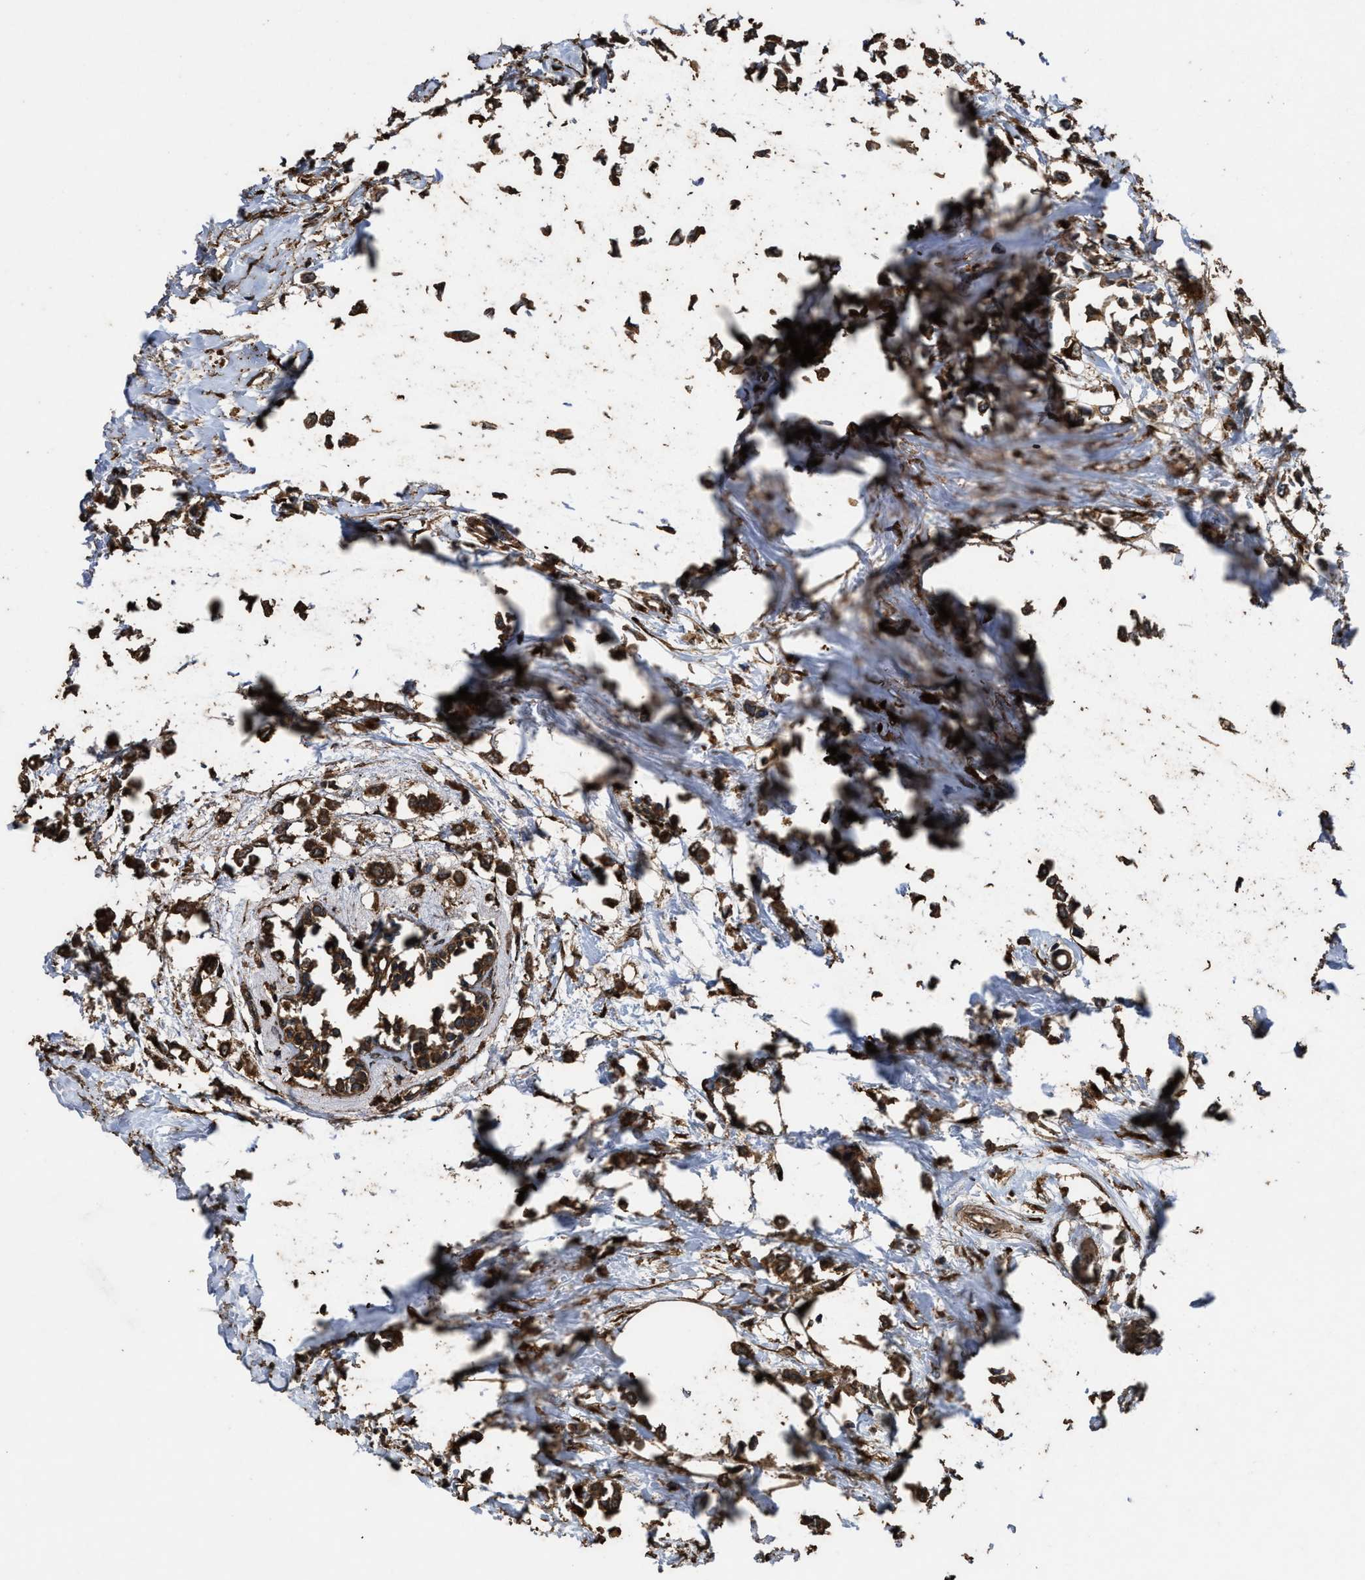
{"staining": {"intensity": "strong", "quantity": ">75%", "location": "cytoplasmic/membranous"}, "tissue": "breast cancer", "cell_type": "Tumor cells", "image_type": "cancer", "snomed": [{"axis": "morphology", "description": "Lobular carcinoma"}, {"axis": "topography", "description": "Breast"}], "caption": "High-magnification brightfield microscopy of breast cancer stained with DAB (3,3'-diaminobenzidine) (brown) and counterstained with hematoxylin (blue). tumor cells exhibit strong cytoplasmic/membranous expression is appreciated in about>75% of cells. (DAB = brown stain, brightfield microscopy at high magnification).", "gene": "ZMYND19", "patient": {"sex": "female", "age": 51}}